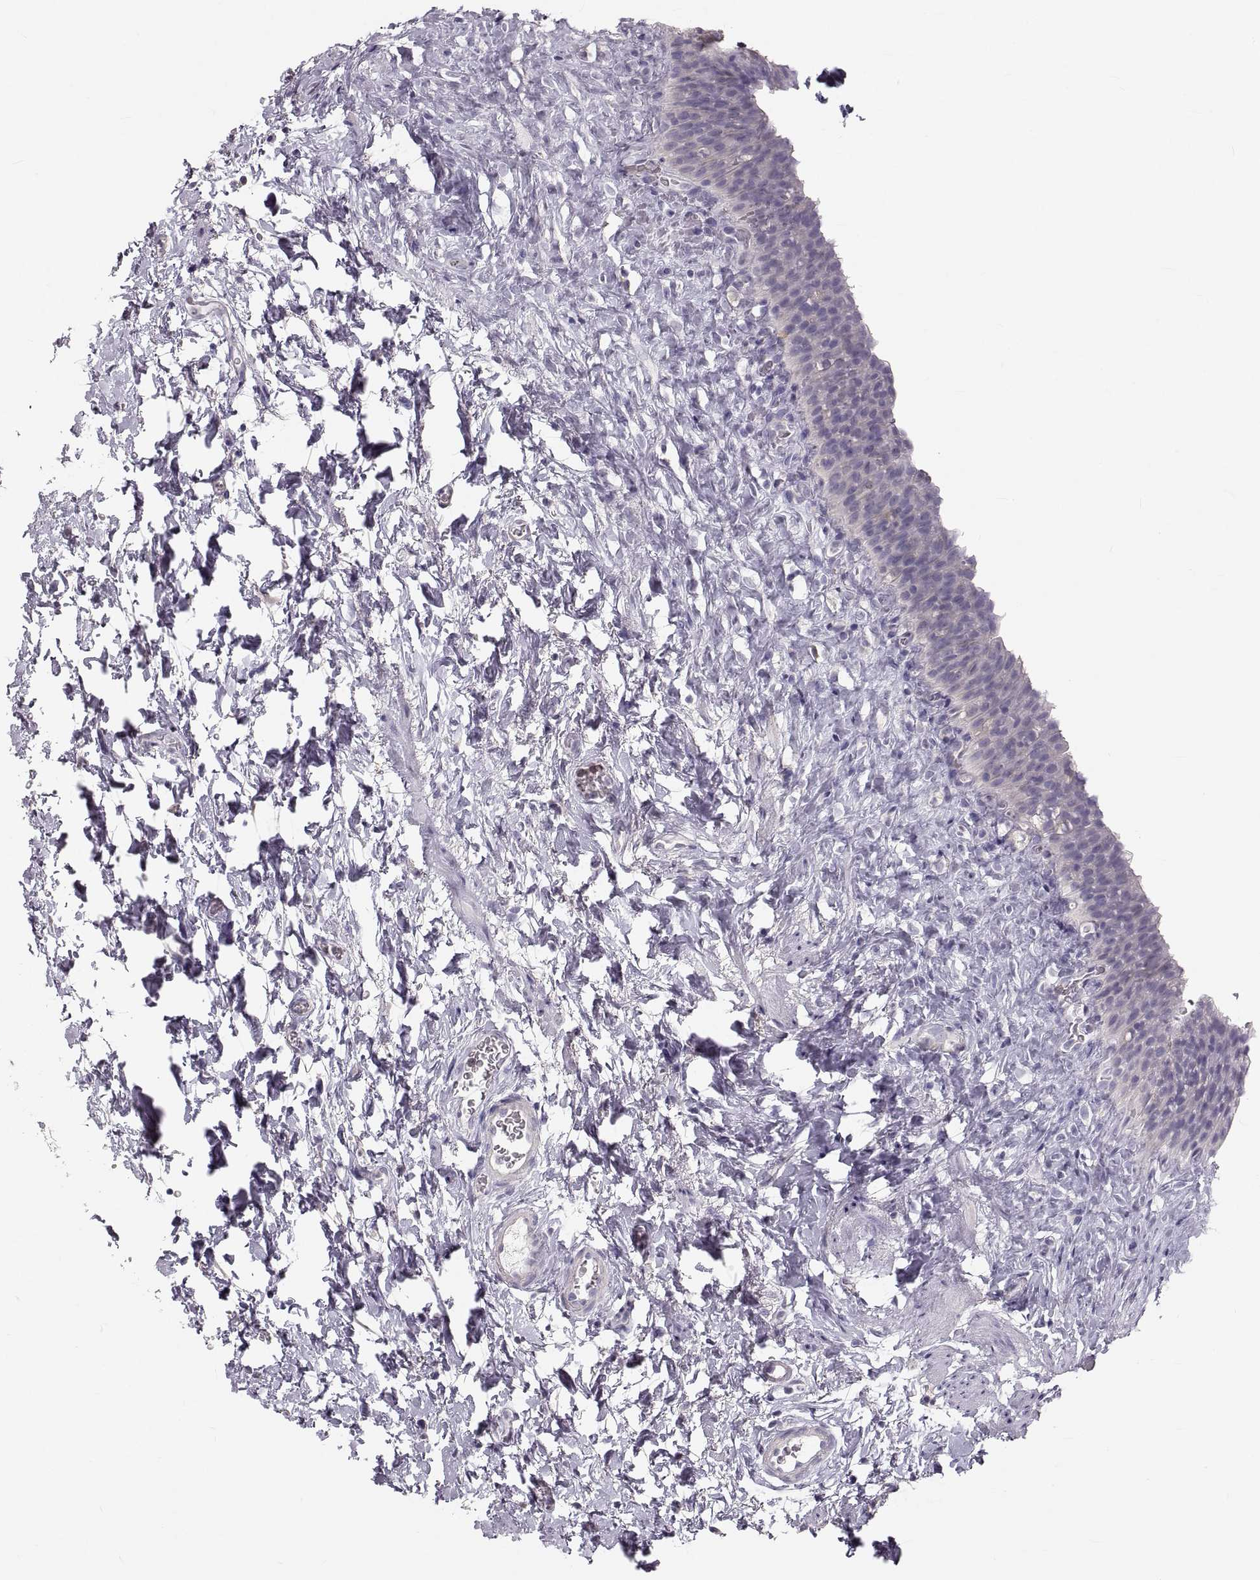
{"staining": {"intensity": "negative", "quantity": "none", "location": "none"}, "tissue": "urinary bladder", "cell_type": "Urothelial cells", "image_type": "normal", "snomed": [{"axis": "morphology", "description": "Normal tissue, NOS"}, {"axis": "topography", "description": "Urinary bladder"}], "caption": "The immunohistochemistry (IHC) histopathology image has no significant expression in urothelial cells of urinary bladder. (DAB immunohistochemistry (IHC) with hematoxylin counter stain).", "gene": "RUNDC3A", "patient": {"sex": "male", "age": 76}}